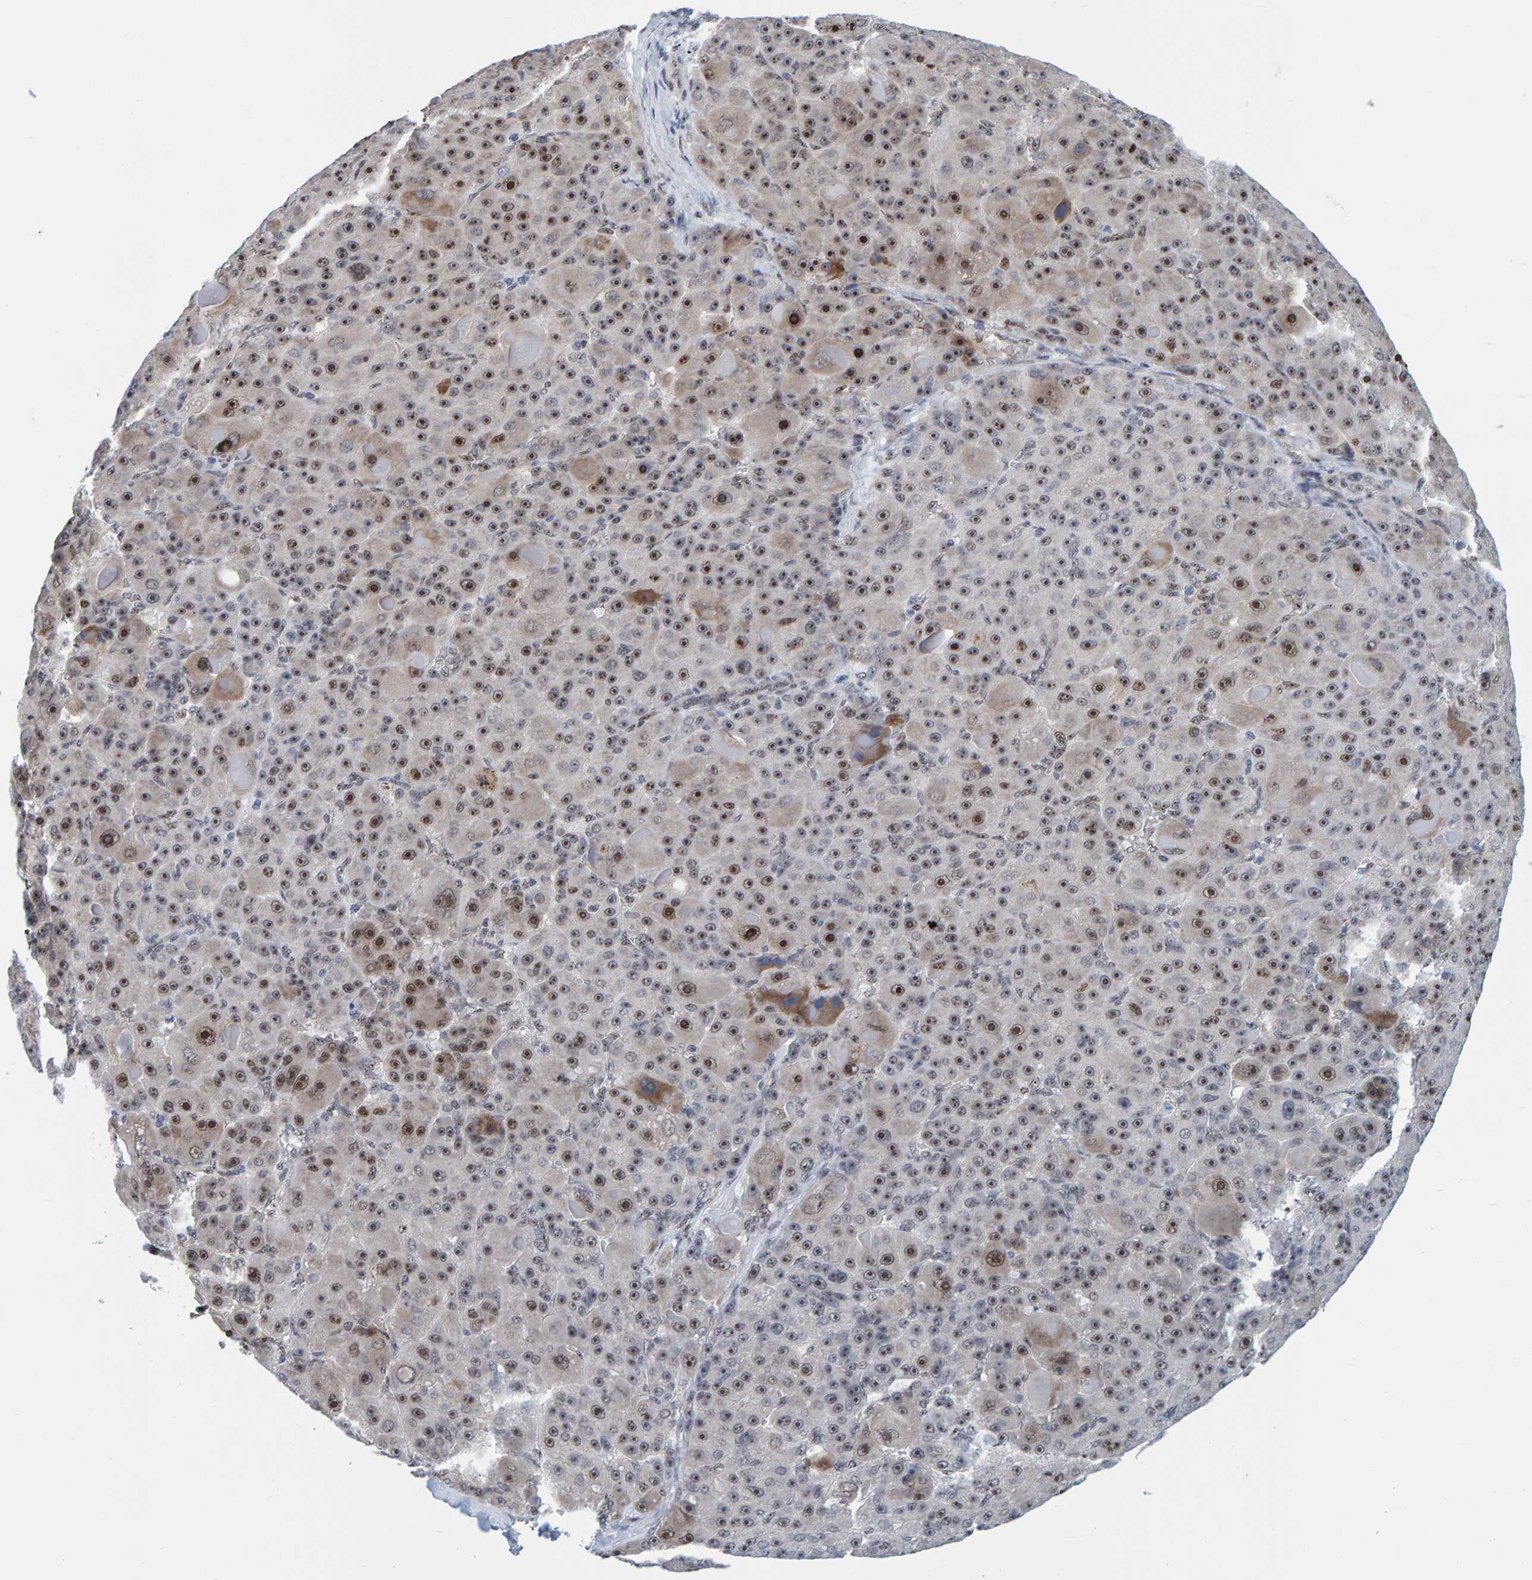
{"staining": {"intensity": "strong", "quantity": ">75%", "location": "nuclear"}, "tissue": "liver cancer", "cell_type": "Tumor cells", "image_type": "cancer", "snomed": [{"axis": "morphology", "description": "Carcinoma, Hepatocellular, NOS"}, {"axis": "topography", "description": "Liver"}], "caption": "The histopathology image displays staining of liver cancer (hepatocellular carcinoma), revealing strong nuclear protein expression (brown color) within tumor cells. (IHC, brightfield microscopy, high magnification).", "gene": "POLR1E", "patient": {"sex": "male", "age": 76}}